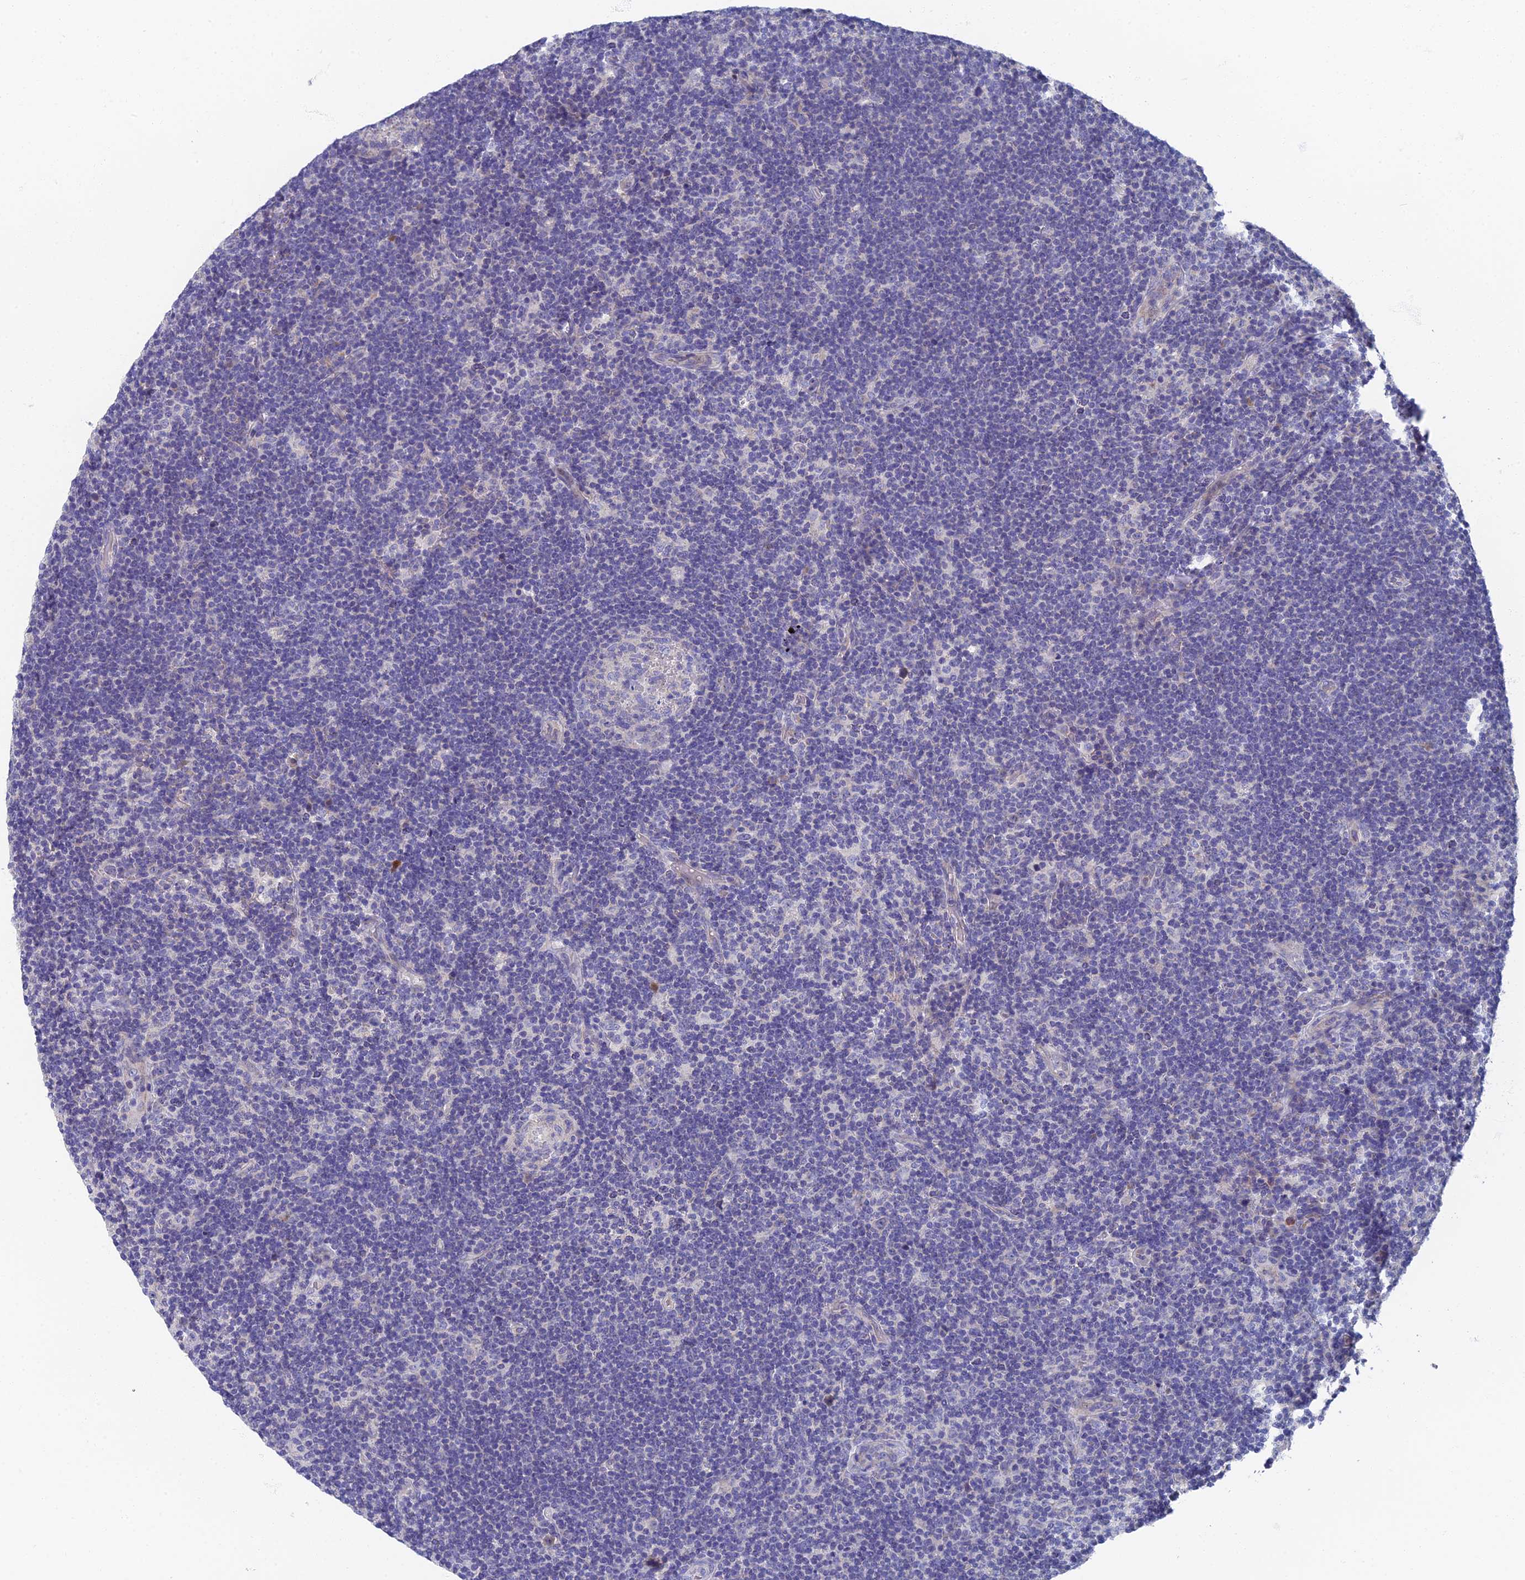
{"staining": {"intensity": "negative", "quantity": "none", "location": "none"}, "tissue": "lymphoma", "cell_type": "Tumor cells", "image_type": "cancer", "snomed": [{"axis": "morphology", "description": "Hodgkin's disease, NOS"}, {"axis": "topography", "description": "Lymph node"}], "caption": "Immunohistochemical staining of Hodgkin's disease exhibits no significant positivity in tumor cells. The staining is performed using DAB brown chromogen with nuclei counter-stained in using hematoxylin.", "gene": "SPIN4", "patient": {"sex": "female", "age": 57}}